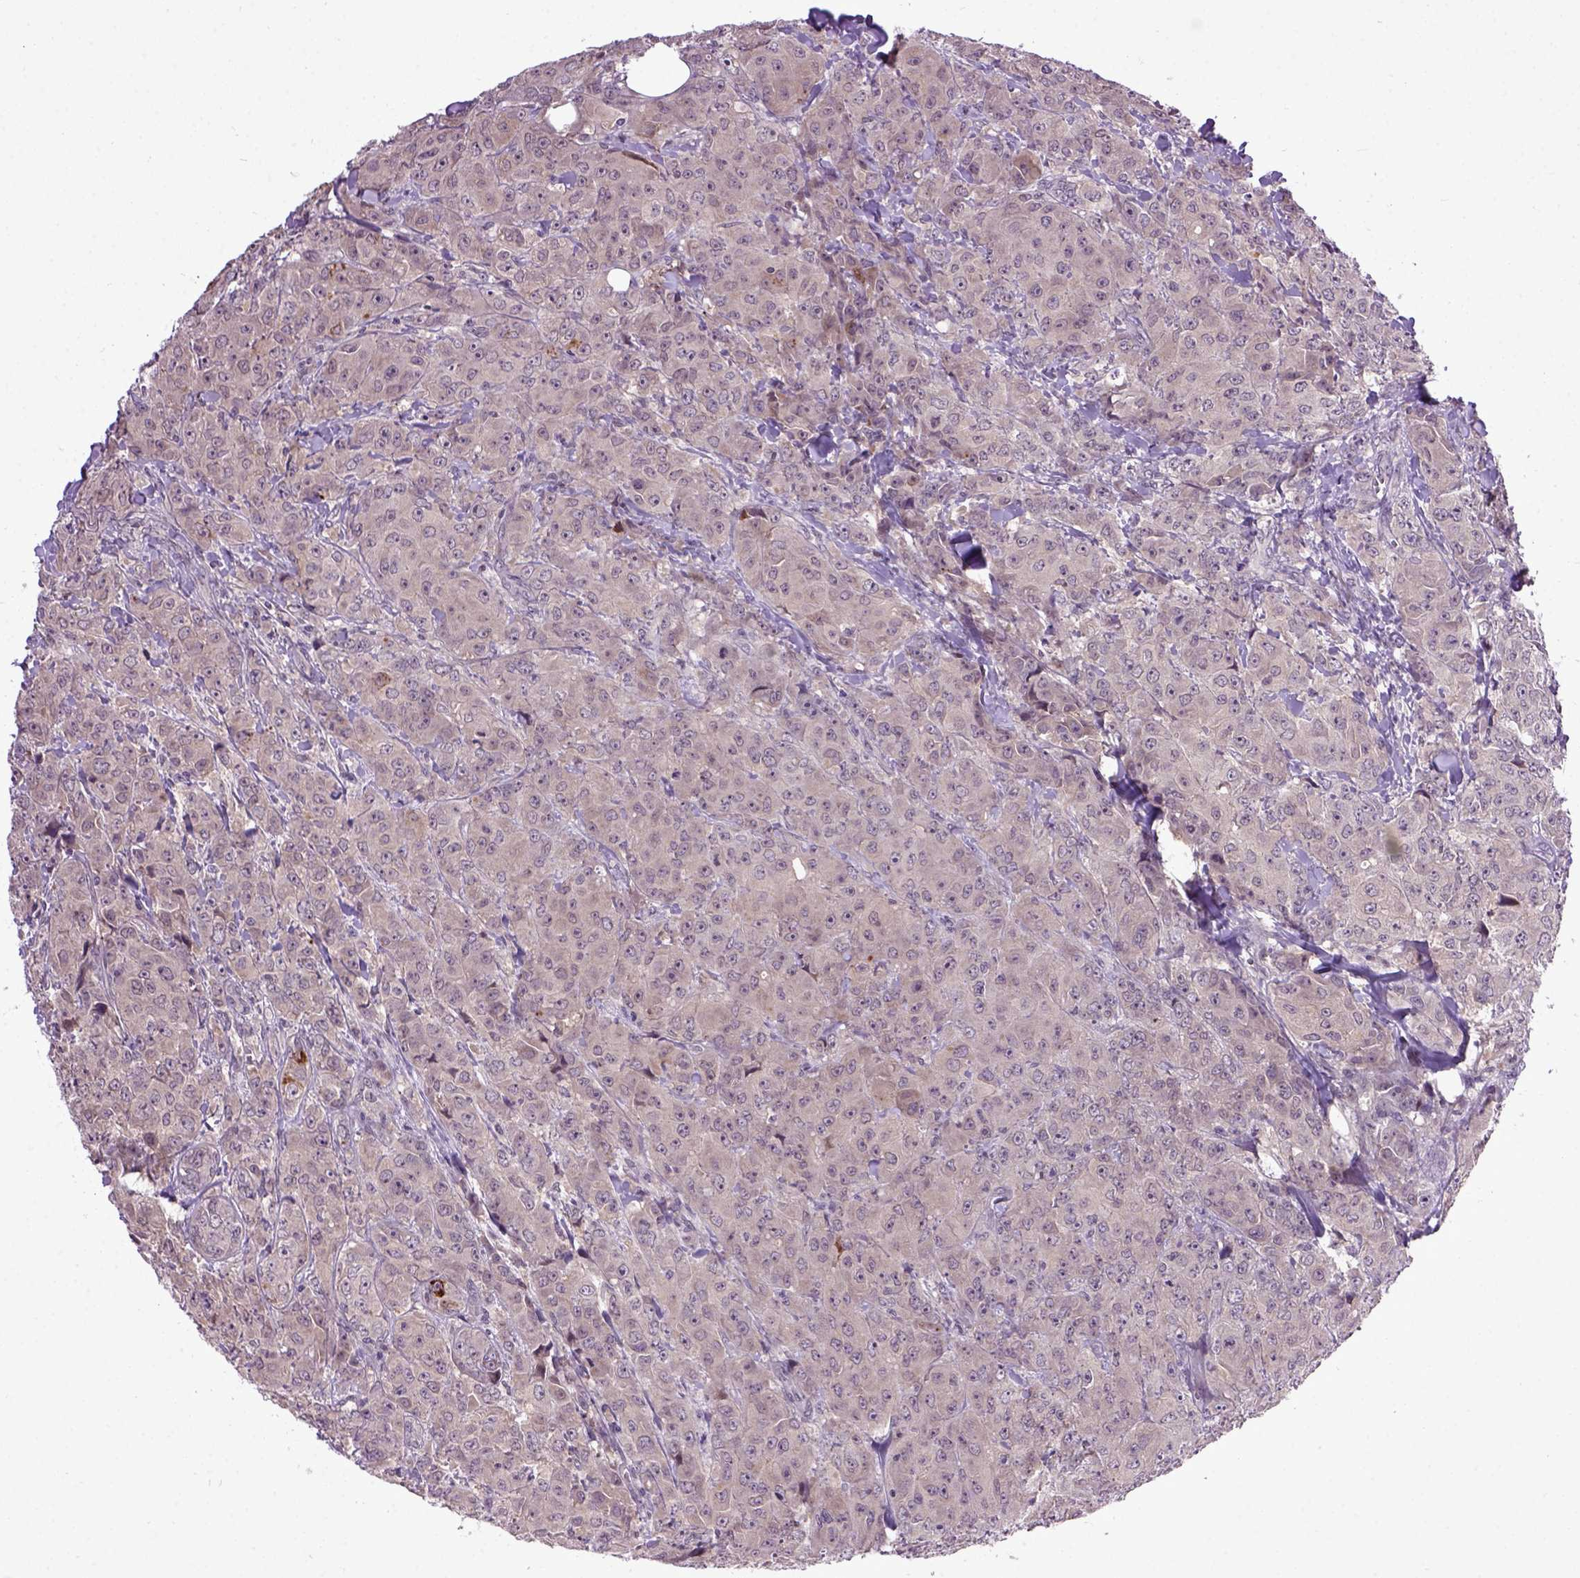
{"staining": {"intensity": "negative", "quantity": "none", "location": "none"}, "tissue": "breast cancer", "cell_type": "Tumor cells", "image_type": "cancer", "snomed": [{"axis": "morphology", "description": "Duct carcinoma"}, {"axis": "topography", "description": "Breast"}], "caption": "This is an immunohistochemistry (IHC) micrograph of human breast intraductal carcinoma. There is no positivity in tumor cells.", "gene": "RAB43", "patient": {"sex": "female", "age": 43}}